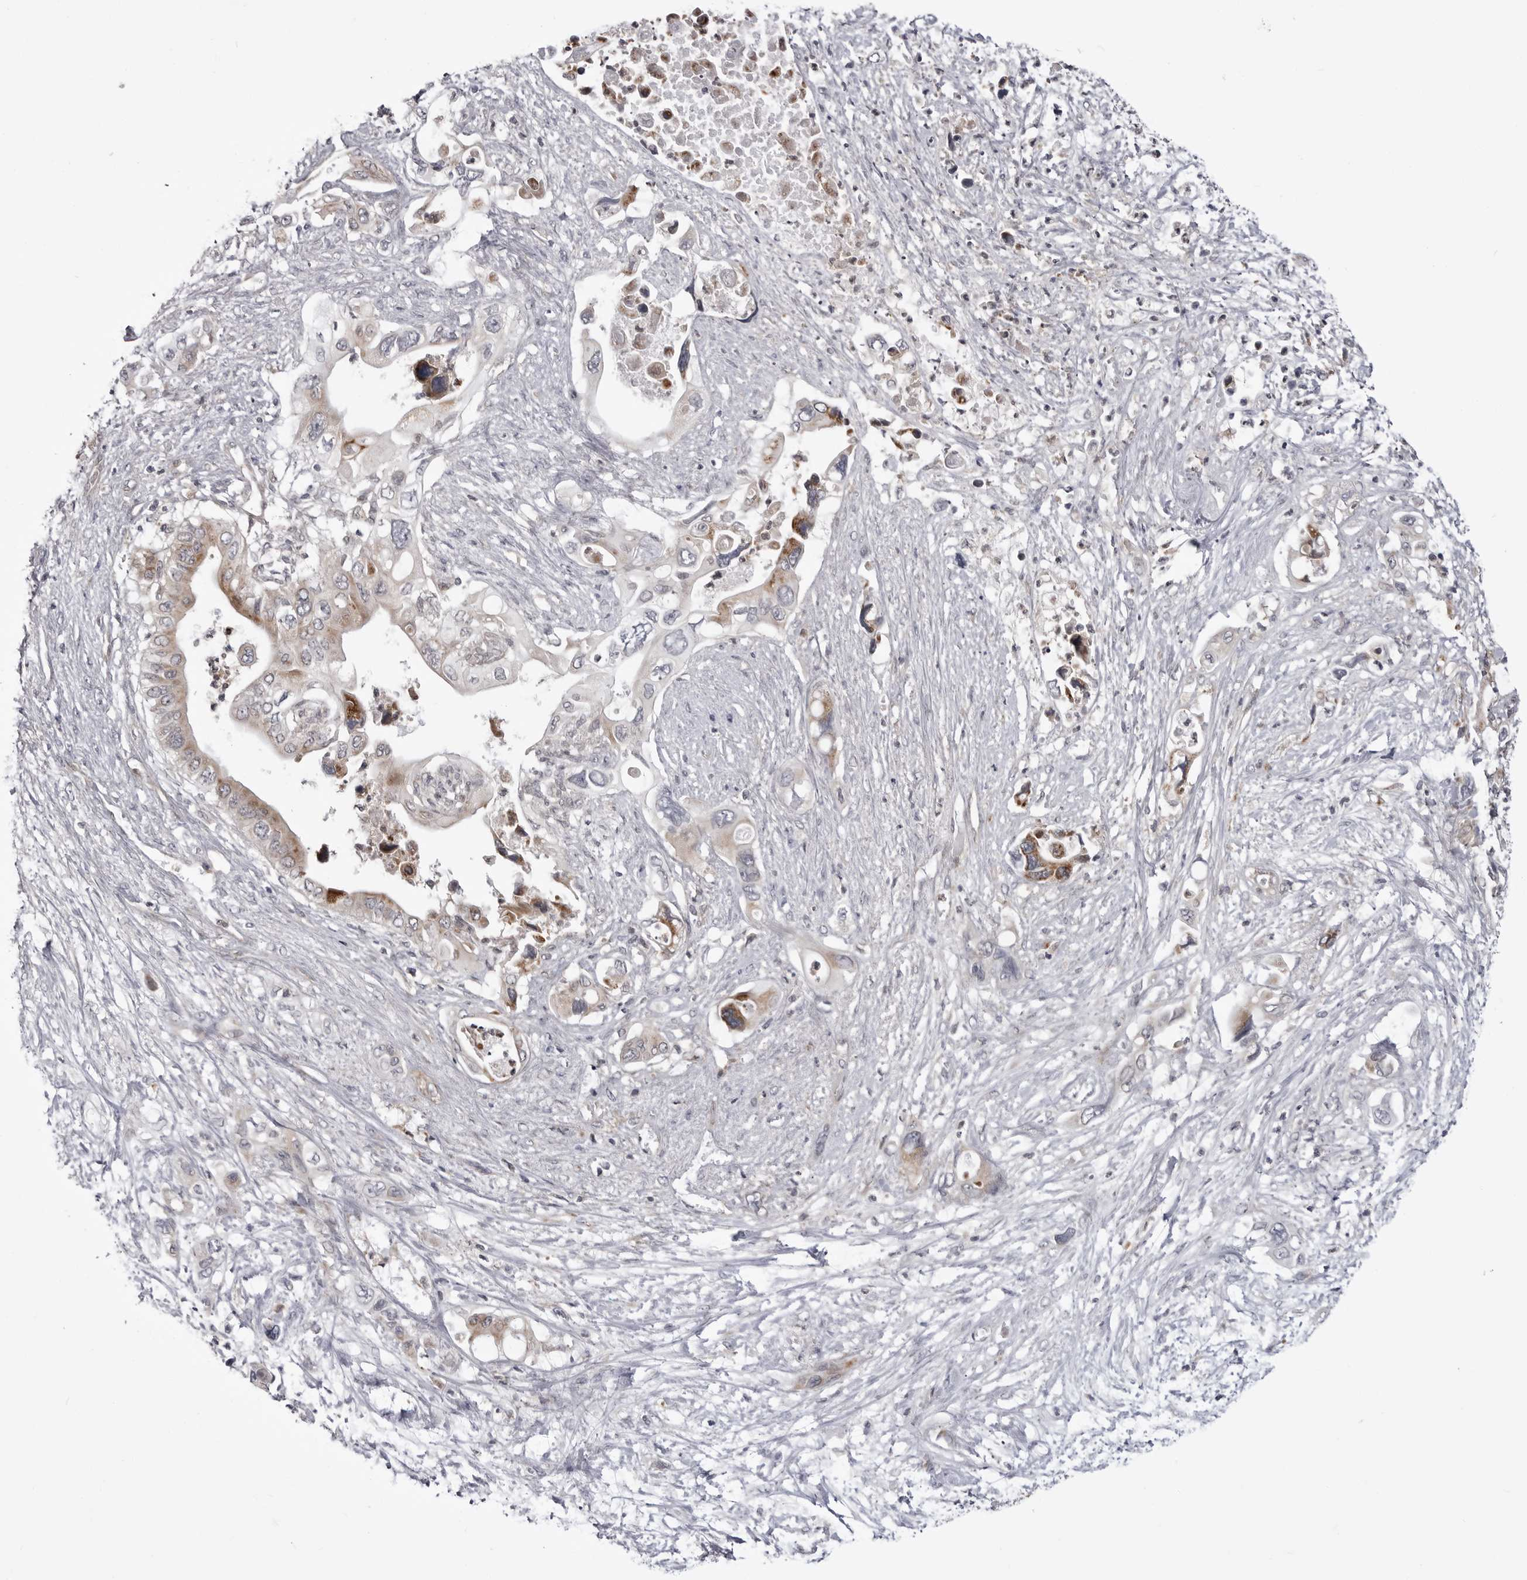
{"staining": {"intensity": "weak", "quantity": "<25%", "location": "cytoplasmic/membranous"}, "tissue": "pancreatic cancer", "cell_type": "Tumor cells", "image_type": "cancer", "snomed": [{"axis": "morphology", "description": "Adenocarcinoma, NOS"}, {"axis": "topography", "description": "Pancreas"}], "caption": "Immunohistochemical staining of human pancreatic cancer (adenocarcinoma) exhibits no significant expression in tumor cells.", "gene": "CCDC18", "patient": {"sex": "male", "age": 66}}